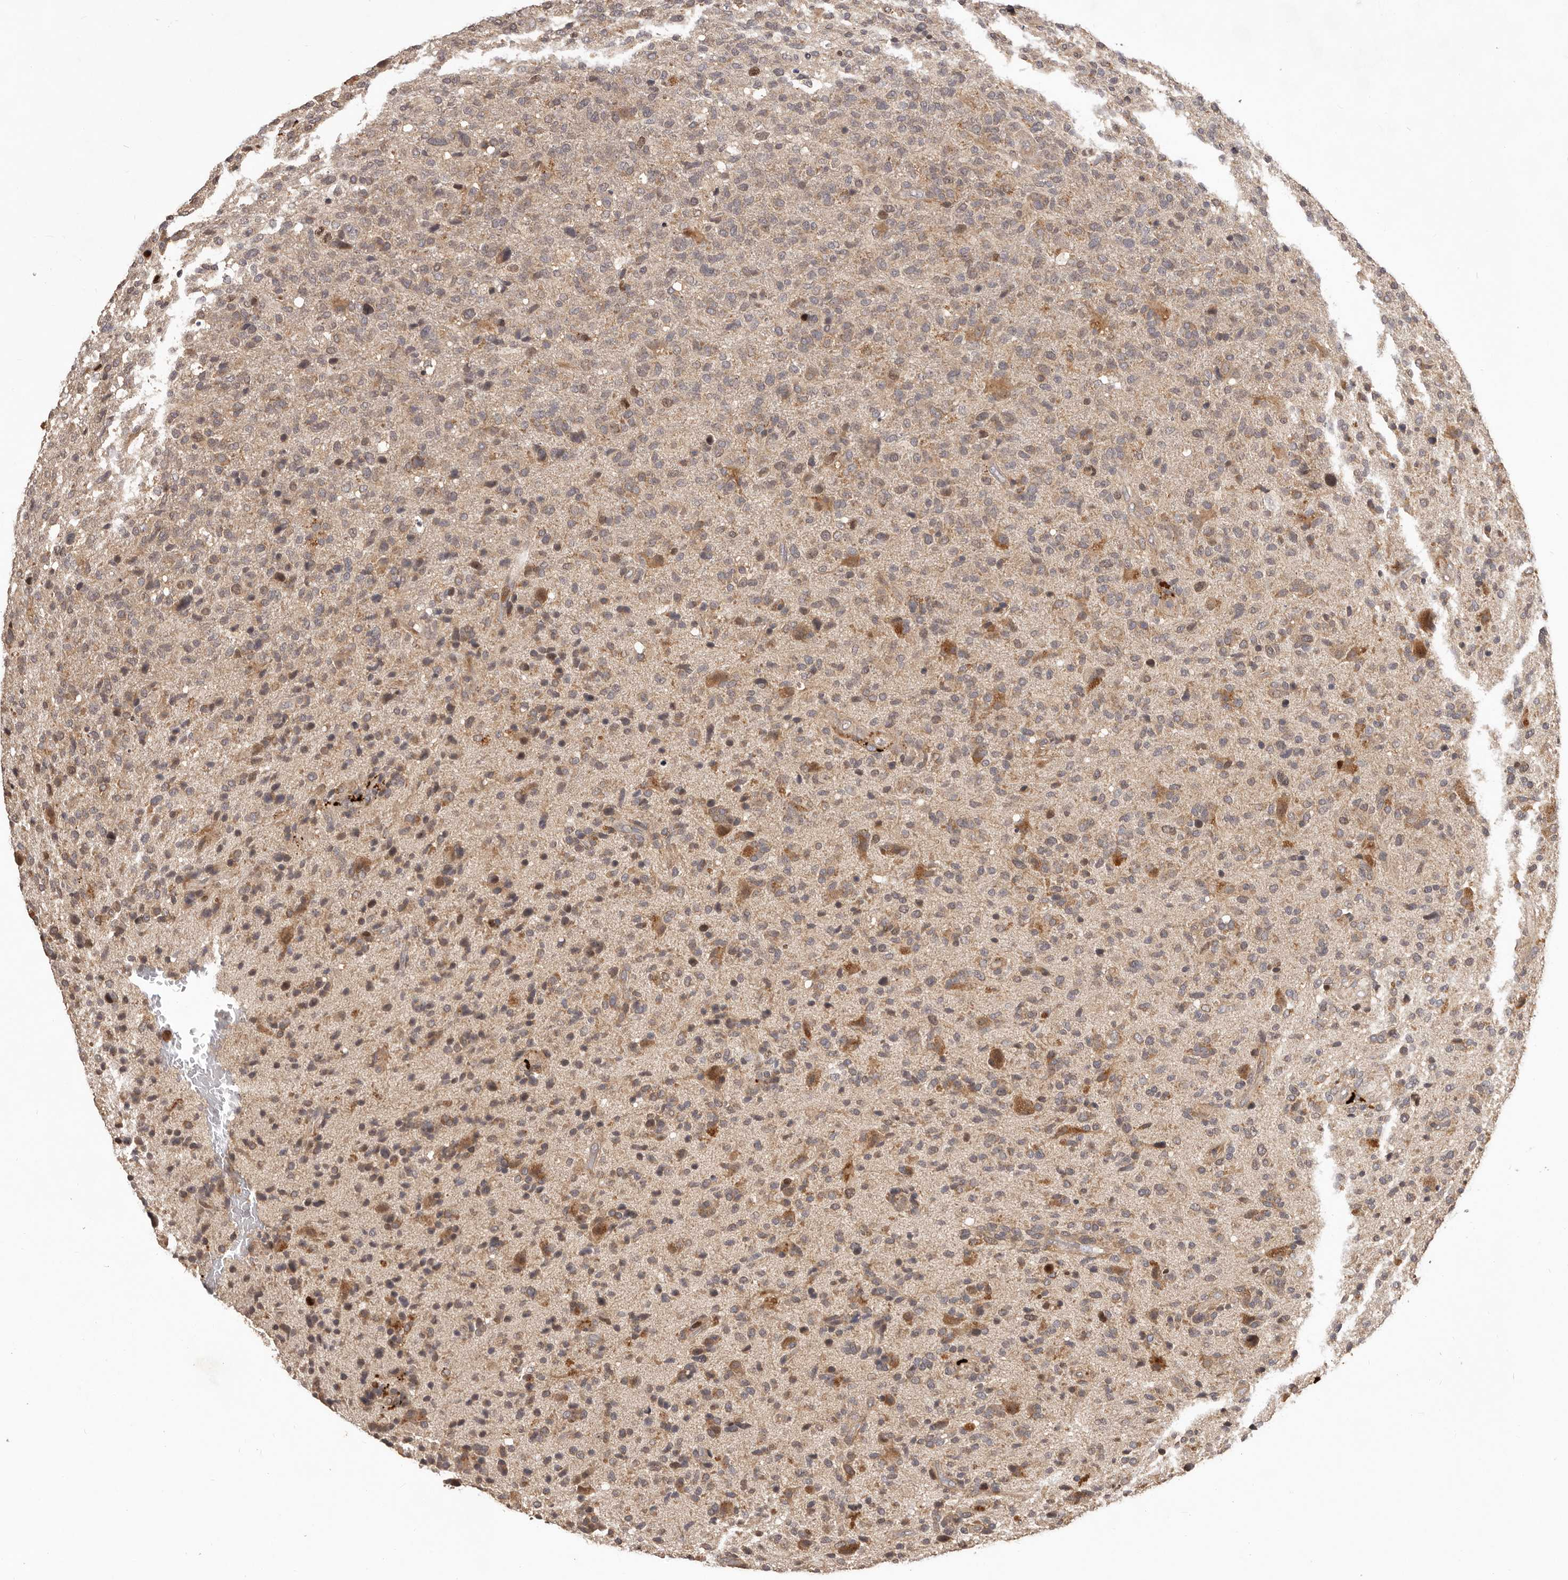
{"staining": {"intensity": "moderate", "quantity": "25%-75%", "location": "cytoplasmic/membranous"}, "tissue": "glioma", "cell_type": "Tumor cells", "image_type": "cancer", "snomed": [{"axis": "morphology", "description": "Glioma, malignant, High grade"}, {"axis": "topography", "description": "Brain"}], "caption": "Brown immunohistochemical staining in human malignant glioma (high-grade) reveals moderate cytoplasmic/membranous positivity in approximately 25%-75% of tumor cells. The protein is shown in brown color, while the nuclei are stained blue.", "gene": "RNF187", "patient": {"sex": "male", "age": 72}}